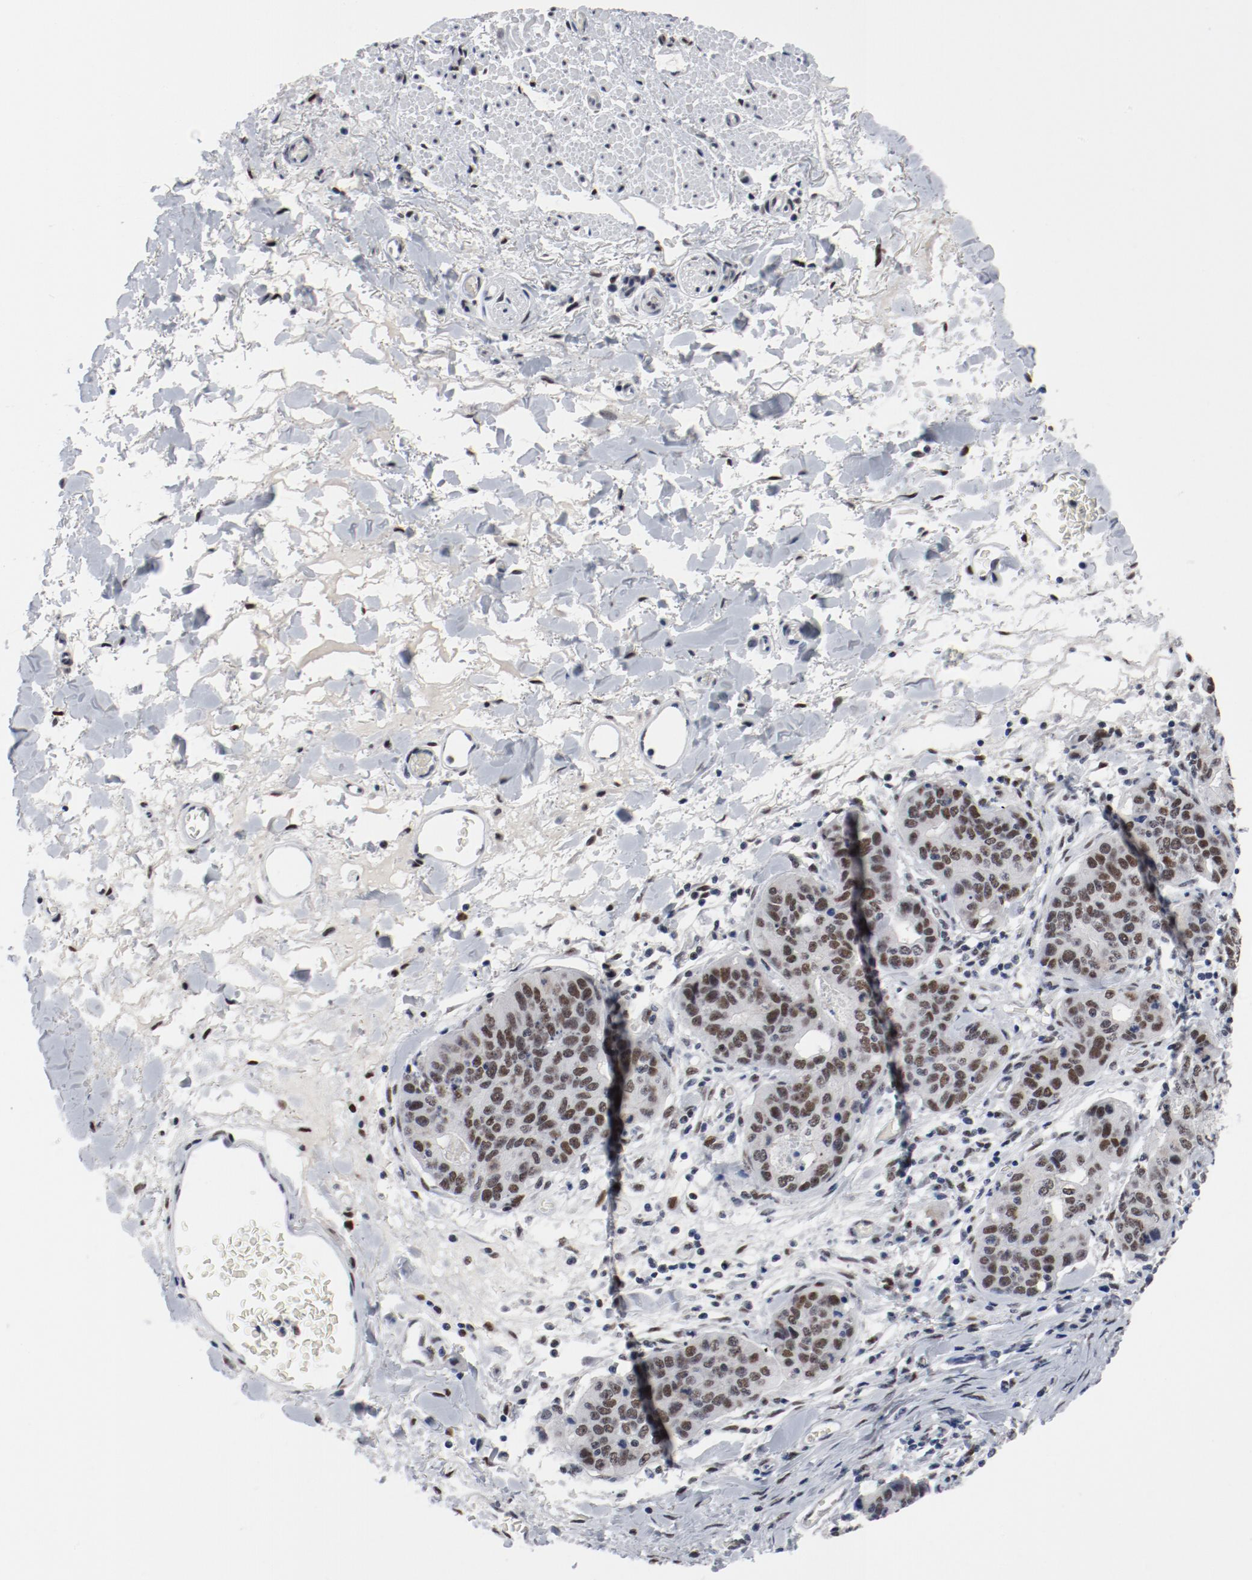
{"staining": {"intensity": "strong", "quantity": ">75%", "location": "nuclear"}, "tissue": "stomach cancer", "cell_type": "Tumor cells", "image_type": "cancer", "snomed": [{"axis": "morphology", "description": "Adenocarcinoma, NOS"}, {"axis": "topography", "description": "Esophagus"}, {"axis": "topography", "description": "Stomach"}], "caption": "Immunohistochemical staining of adenocarcinoma (stomach) displays high levels of strong nuclear expression in about >75% of tumor cells. (IHC, brightfield microscopy, high magnification).", "gene": "ARNT", "patient": {"sex": "male", "age": 74}}